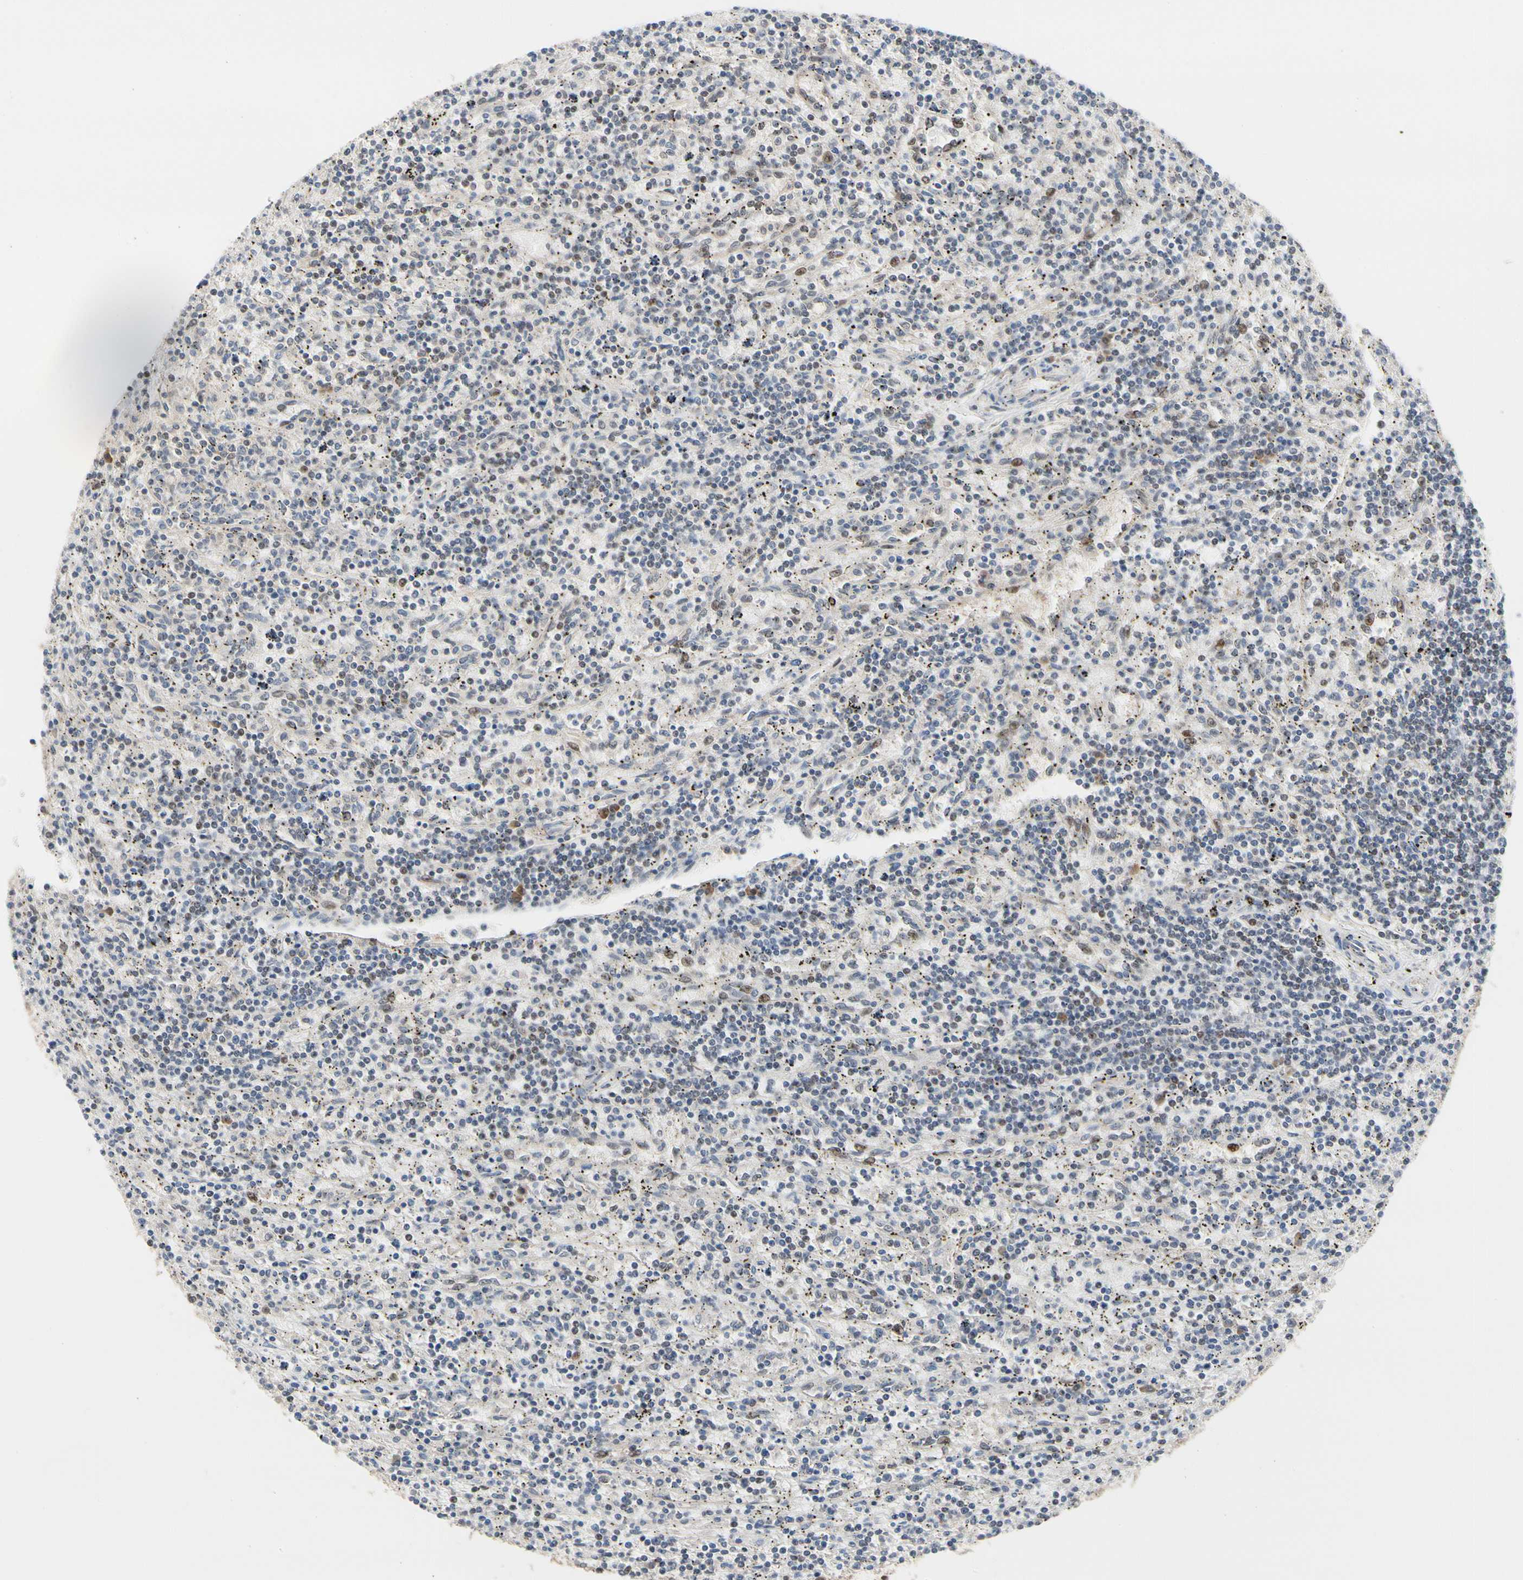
{"staining": {"intensity": "weak", "quantity": ">75%", "location": "cytoplasmic/membranous"}, "tissue": "lymphoma", "cell_type": "Tumor cells", "image_type": "cancer", "snomed": [{"axis": "morphology", "description": "Malignant lymphoma, non-Hodgkin's type, Low grade"}, {"axis": "topography", "description": "Spleen"}], "caption": "The immunohistochemical stain labels weak cytoplasmic/membranous staining in tumor cells of low-grade malignant lymphoma, non-Hodgkin's type tissue. Using DAB (brown) and hematoxylin (blue) stains, captured at high magnification using brightfield microscopy.", "gene": "CDK5", "patient": {"sex": "male", "age": 76}}